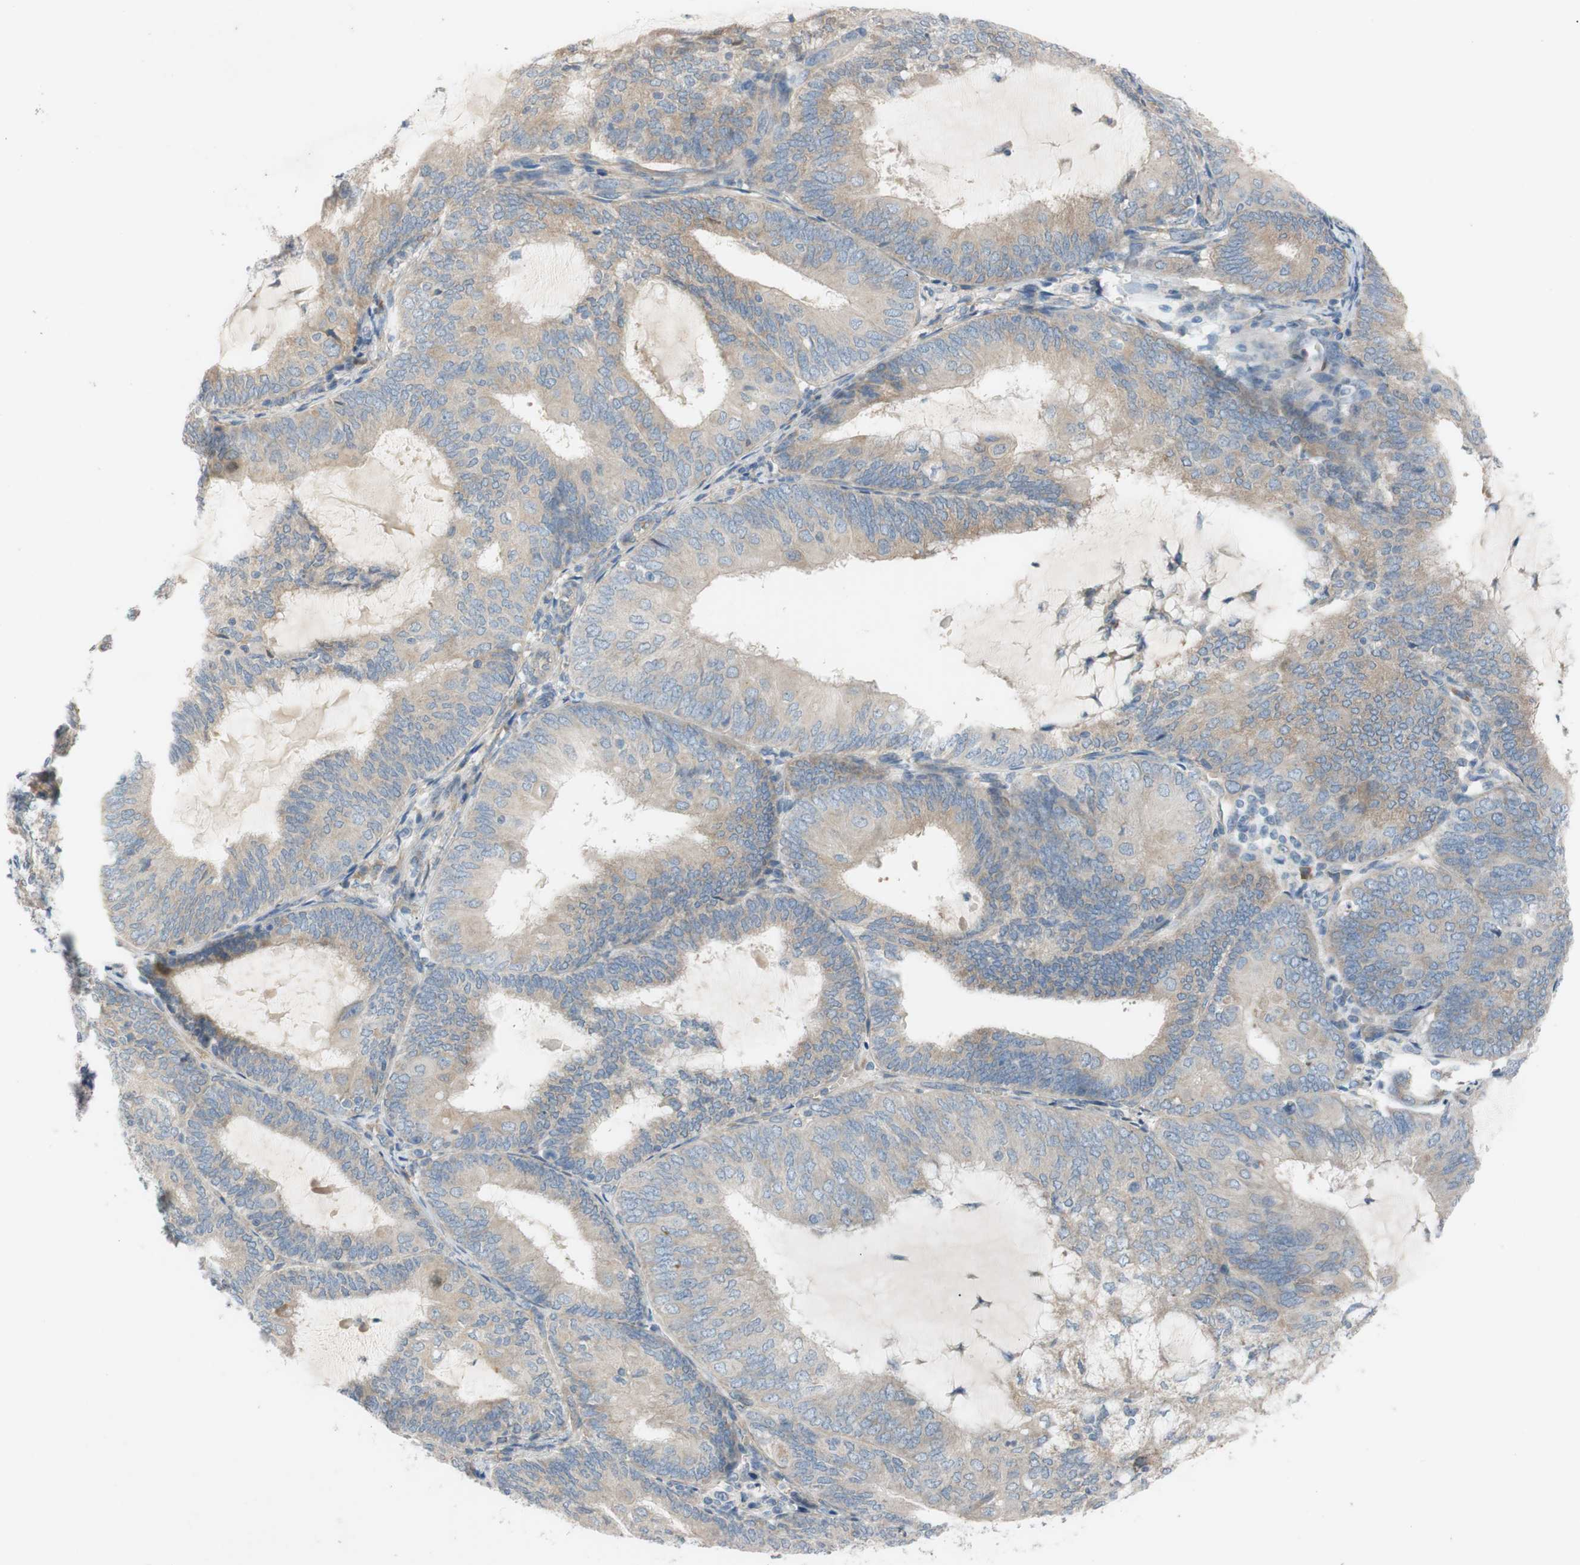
{"staining": {"intensity": "weak", "quantity": ">75%", "location": "cytoplasmic/membranous"}, "tissue": "endometrial cancer", "cell_type": "Tumor cells", "image_type": "cancer", "snomed": [{"axis": "morphology", "description": "Adenocarcinoma, NOS"}, {"axis": "topography", "description": "Endometrium"}], "caption": "Adenocarcinoma (endometrial) was stained to show a protein in brown. There is low levels of weak cytoplasmic/membranous expression in approximately >75% of tumor cells. The staining was performed using DAB, with brown indicating positive protein expression. Nuclei are stained blue with hematoxylin.", "gene": "ADD2", "patient": {"sex": "female", "age": 81}}